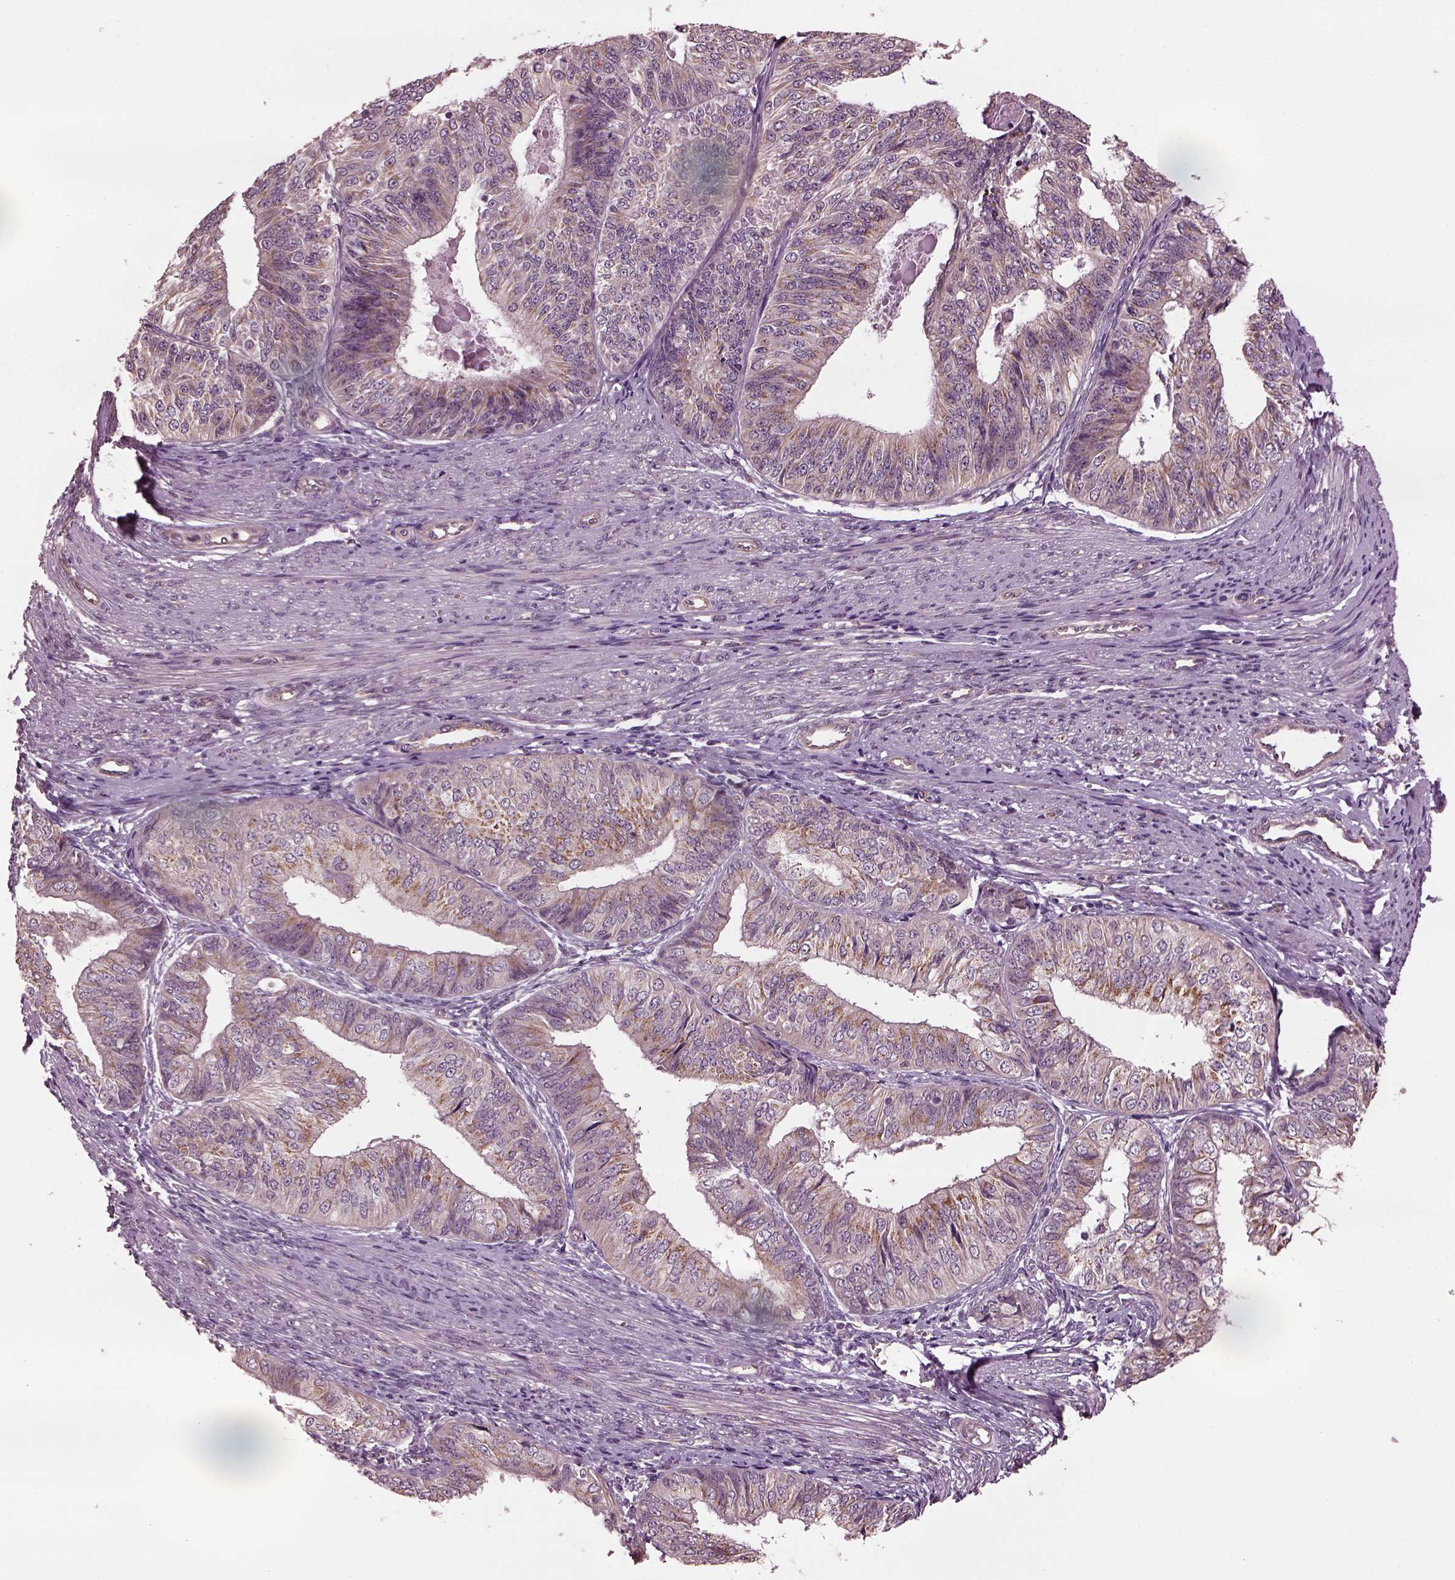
{"staining": {"intensity": "moderate", "quantity": "25%-75%", "location": "cytoplasmic/membranous"}, "tissue": "endometrial cancer", "cell_type": "Tumor cells", "image_type": "cancer", "snomed": [{"axis": "morphology", "description": "Adenocarcinoma, NOS"}, {"axis": "topography", "description": "Endometrium"}], "caption": "Adenocarcinoma (endometrial) stained with a protein marker exhibits moderate staining in tumor cells.", "gene": "RUFY3", "patient": {"sex": "female", "age": 58}}